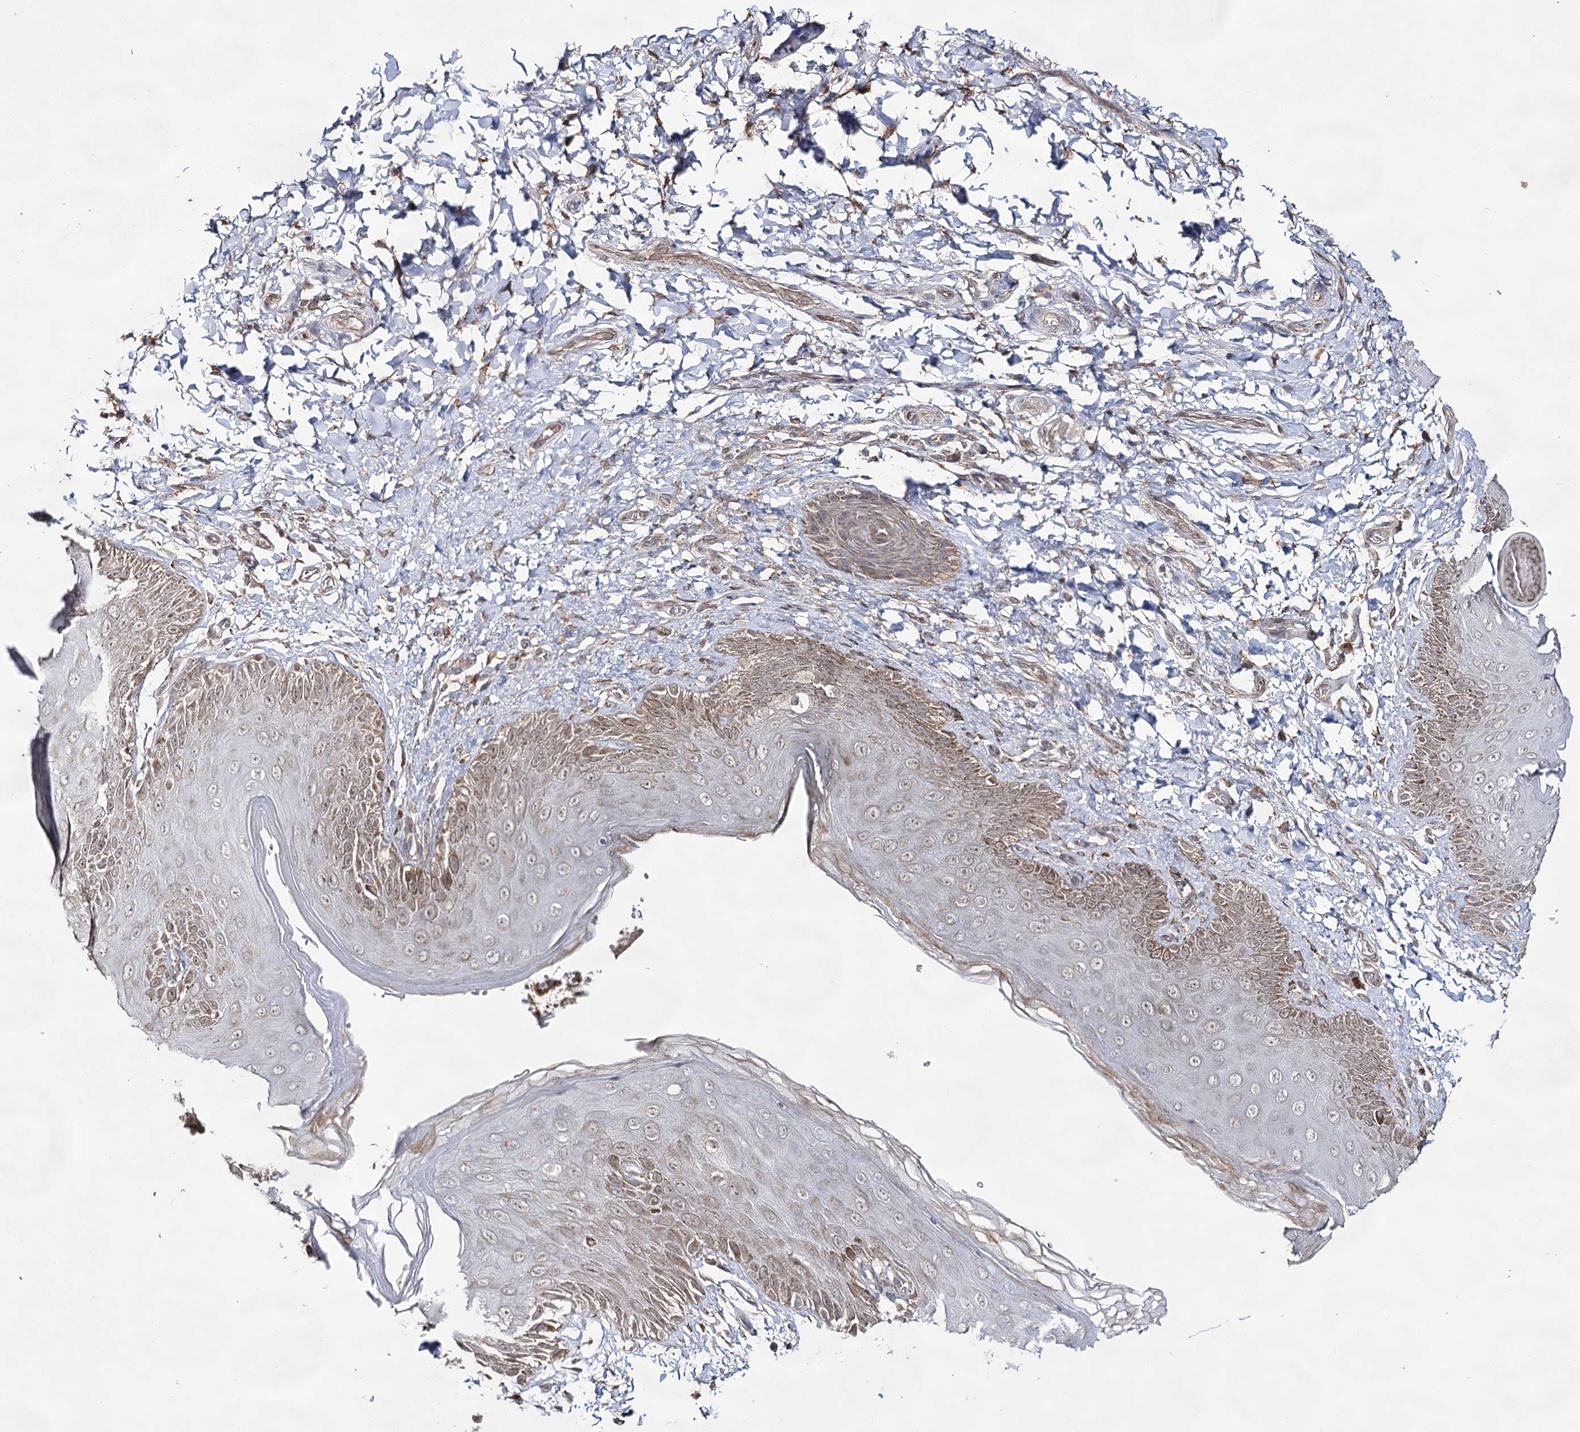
{"staining": {"intensity": "weak", "quantity": "25%-75%", "location": "cytoplasmic/membranous,nuclear"}, "tissue": "skin", "cell_type": "Epidermal cells", "image_type": "normal", "snomed": [{"axis": "morphology", "description": "Normal tissue, NOS"}, {"axis": "topography", "description": "Anal"}], "caption": "A brown stain highlights weak cytoplasmic/membranous,nuclear positivity of a protein in epidermal cells of benign human skin. (Stains: DAB (3,3'-diaminobenzidine) in brown, nuclei in blue, Microscopy: brightfield microscopy at high magnification).", "gene": "ACTR6", "patient": {"sex": "male", "age": 44}}